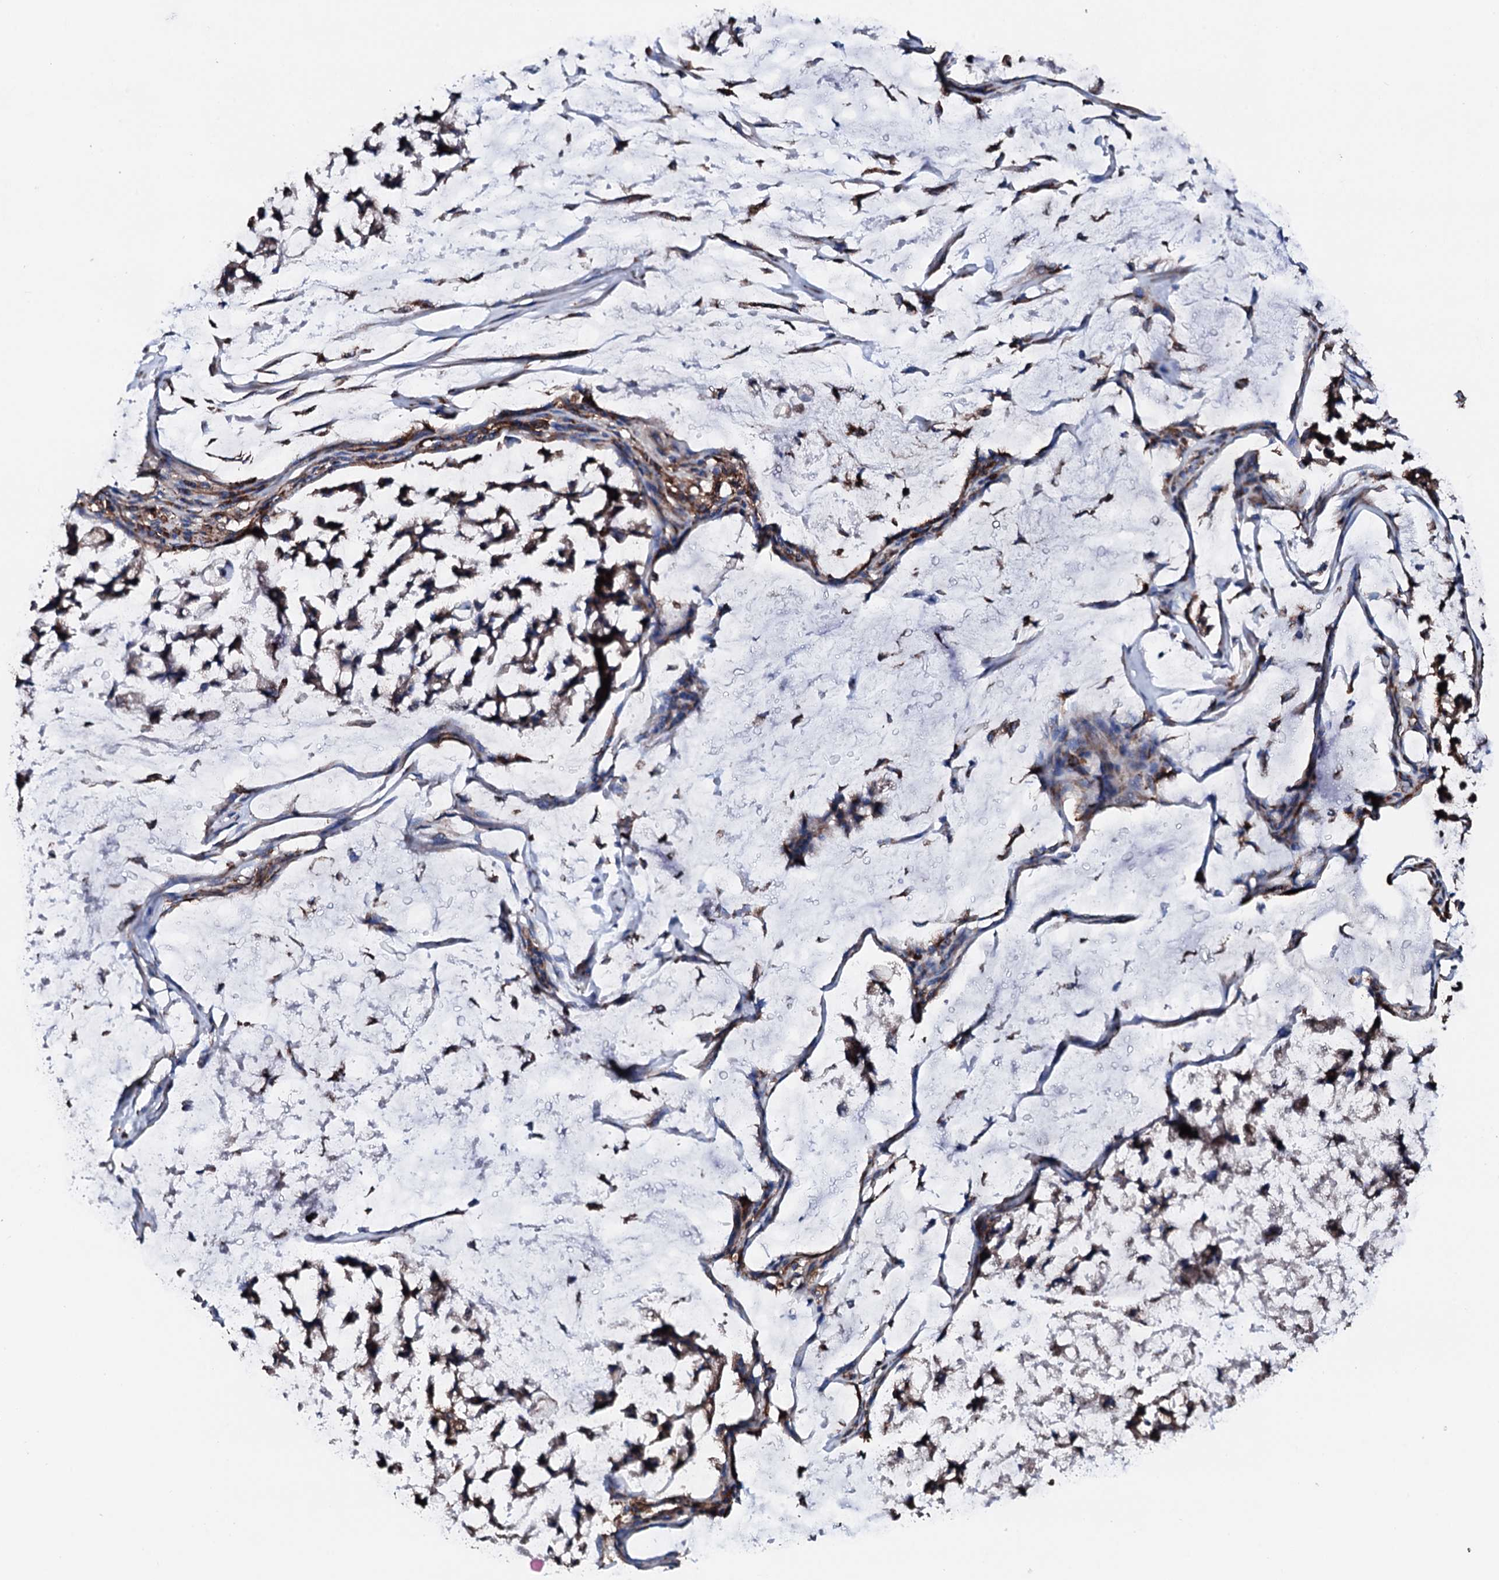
{"staining": {"intensity": "weak", "quantity": "25%-75%", "location": "cytoplasmic/membranous"}, "tissue": "stomach cancer", "cell_type": "Tumor cells", "image_type": "cancer", "snomed": [{"axis": "morphology", "description": "Adenocarcinoma, NOS"}, {"axis": "topography", "description": "Stomach, lower"}], "caption": "Protein staining by IHC reveals weak cytoplasmic/membranous expression in approximately 25%-75% of tumor cells in adenocarcinoma (stomach).", "gene": "AMDHD1", "patient": {"sex": "male", "age": 67}}